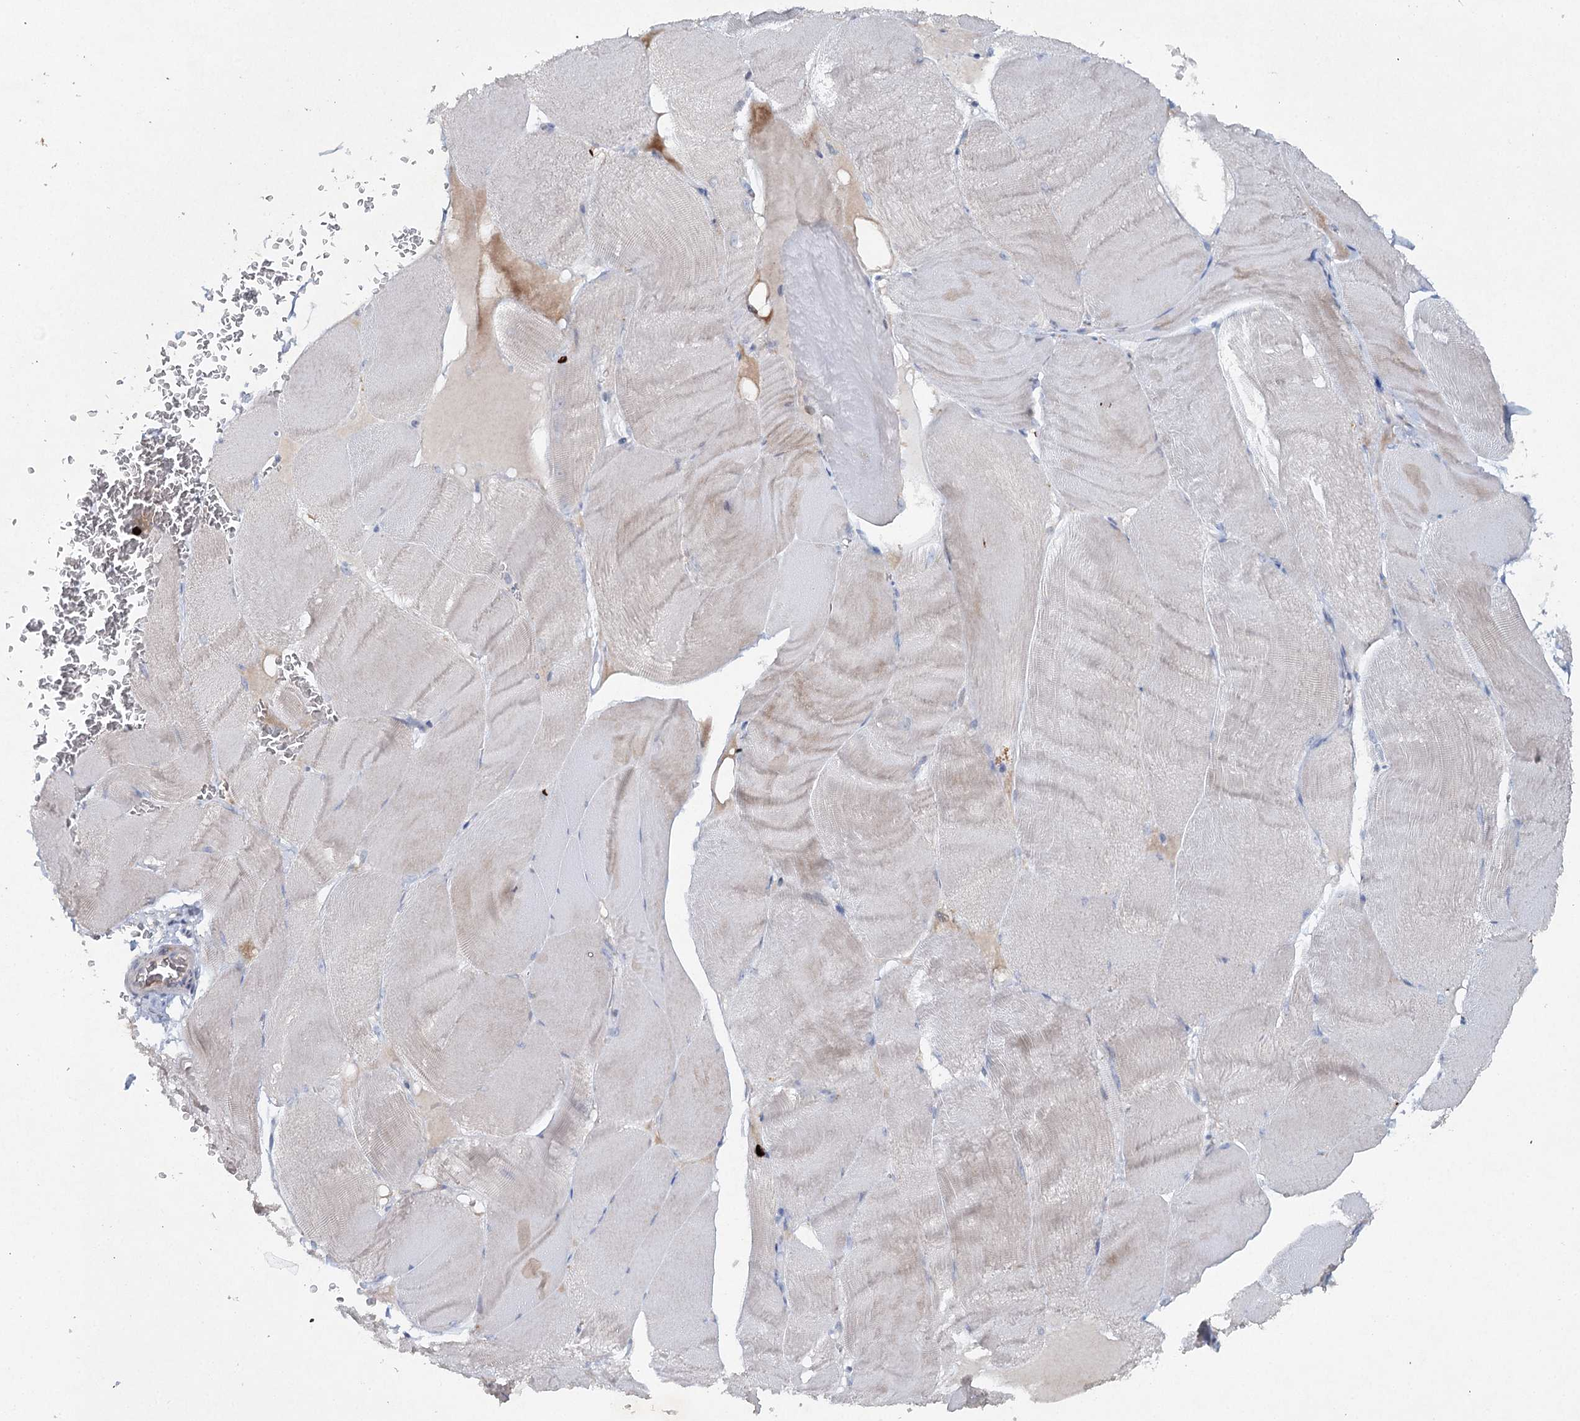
{"staining": {"intensity": "weak", "quantity": "<25%", "location": "cytoplasmic/membranous"}, "tissue": "skeletal muscle", "cell_type": "Myocytes", "image_type": "normal", "snomed": [{"axis": "morphology", "description": "Normal tissue, NOS"}, {"axis": "morphology", "description": "Basal cell carcinoma"}, {"axis": "topography", "description": "Skeletal muscle"}], "caption": "The histopathology image shows no significant positivity in myocytes of skeletal muscle.", "gene": "RFX6", "patient": {"sex": "female", "age": 64}}